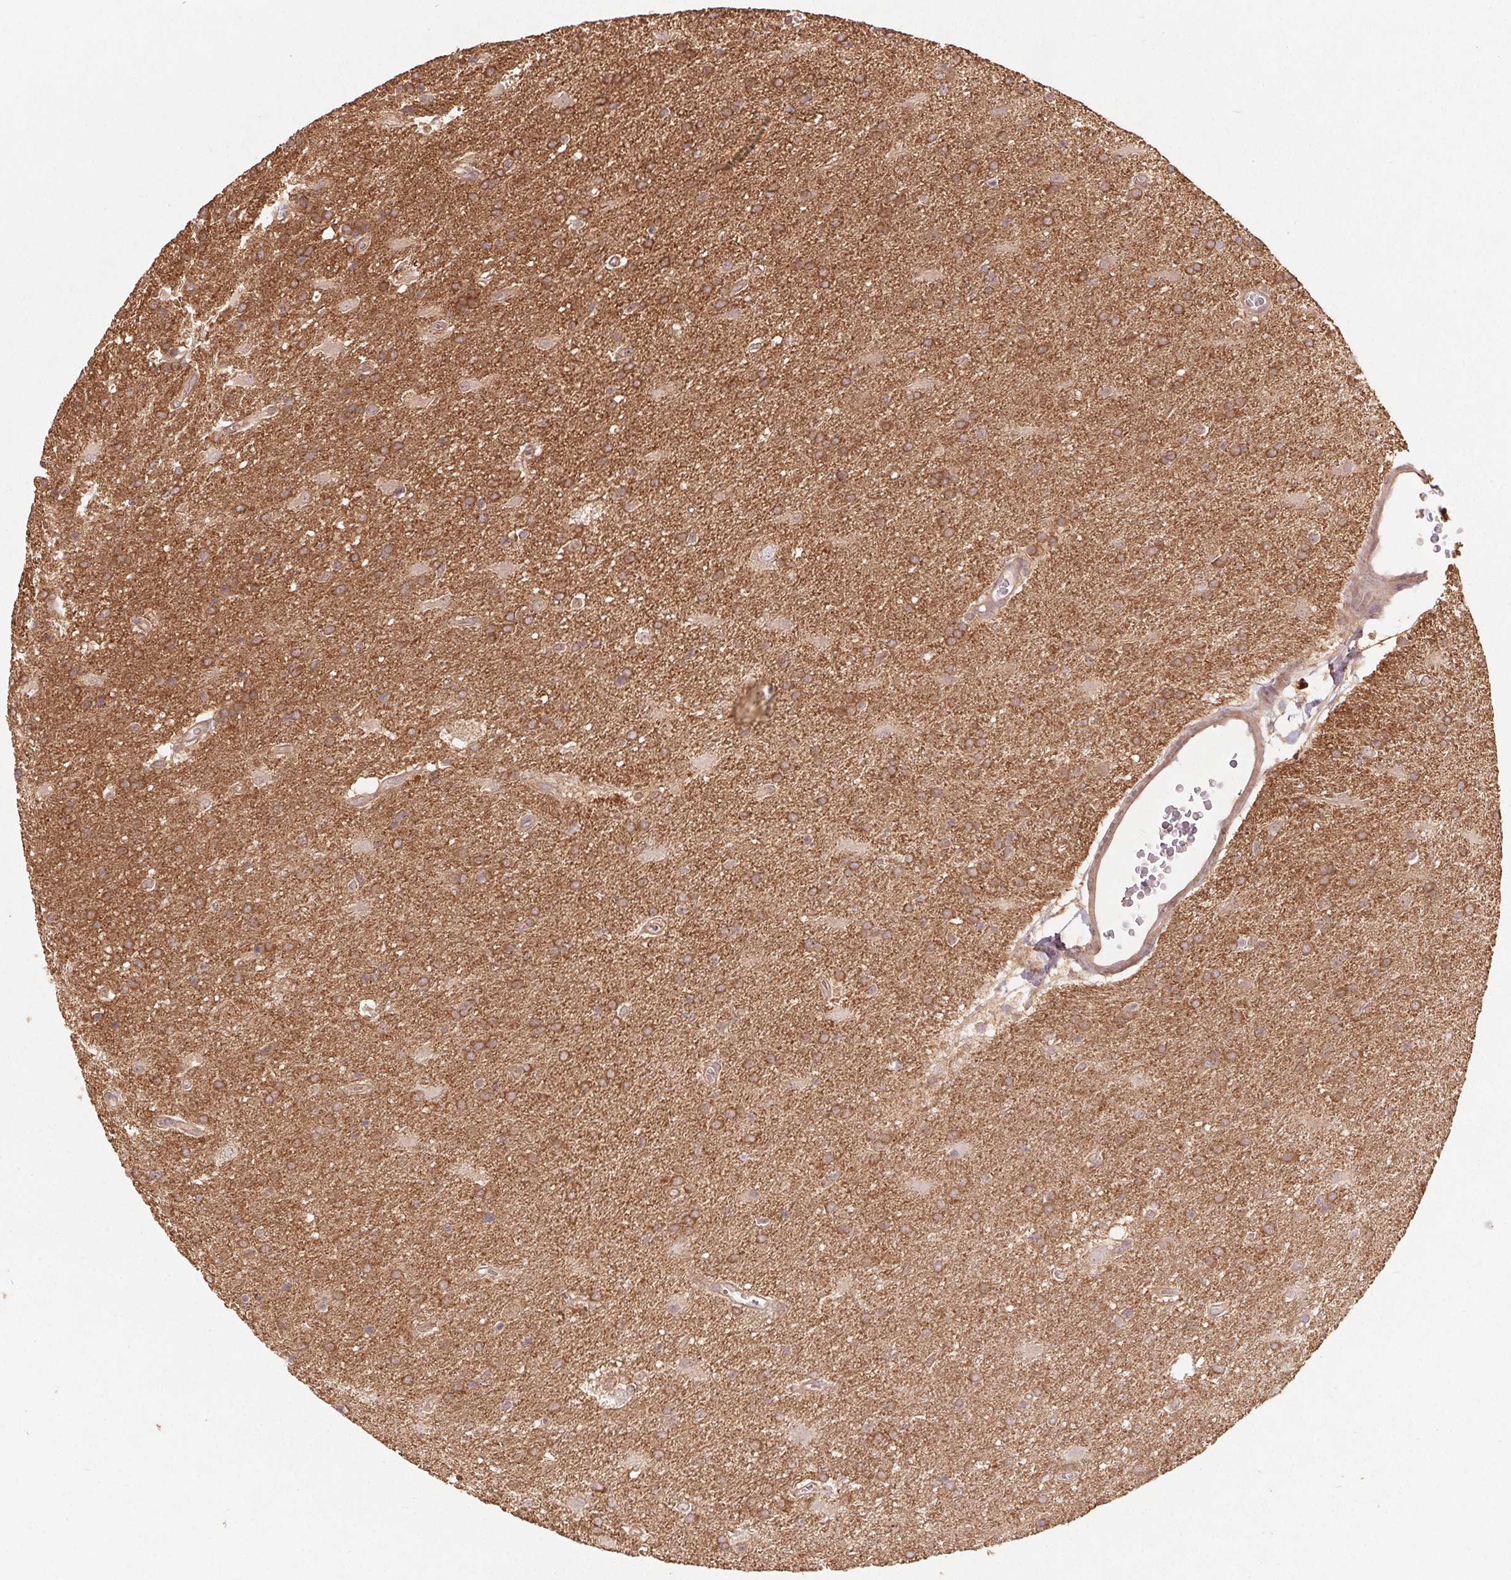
{"staining": {"intensity": "moderate", "quantity": ">75%", "location": "cytoplasmic/membranous"}, "tissue": "glioma", "cell_type": "Tumor cells", "image_type": "cancer", "snomed": [{"axis": "morphology", "description": "Glioma, malignant, Low grade"}, {"axis": "topography", "description": "Brain"}], "caption": "A brown stain highlights moderate cytoplasmic/membranous positivity of a protein in low-grade glioma (malignant) tumor cells.", "gene": "TUBA3D", "patient": {"sex": "male", "age": 66}}